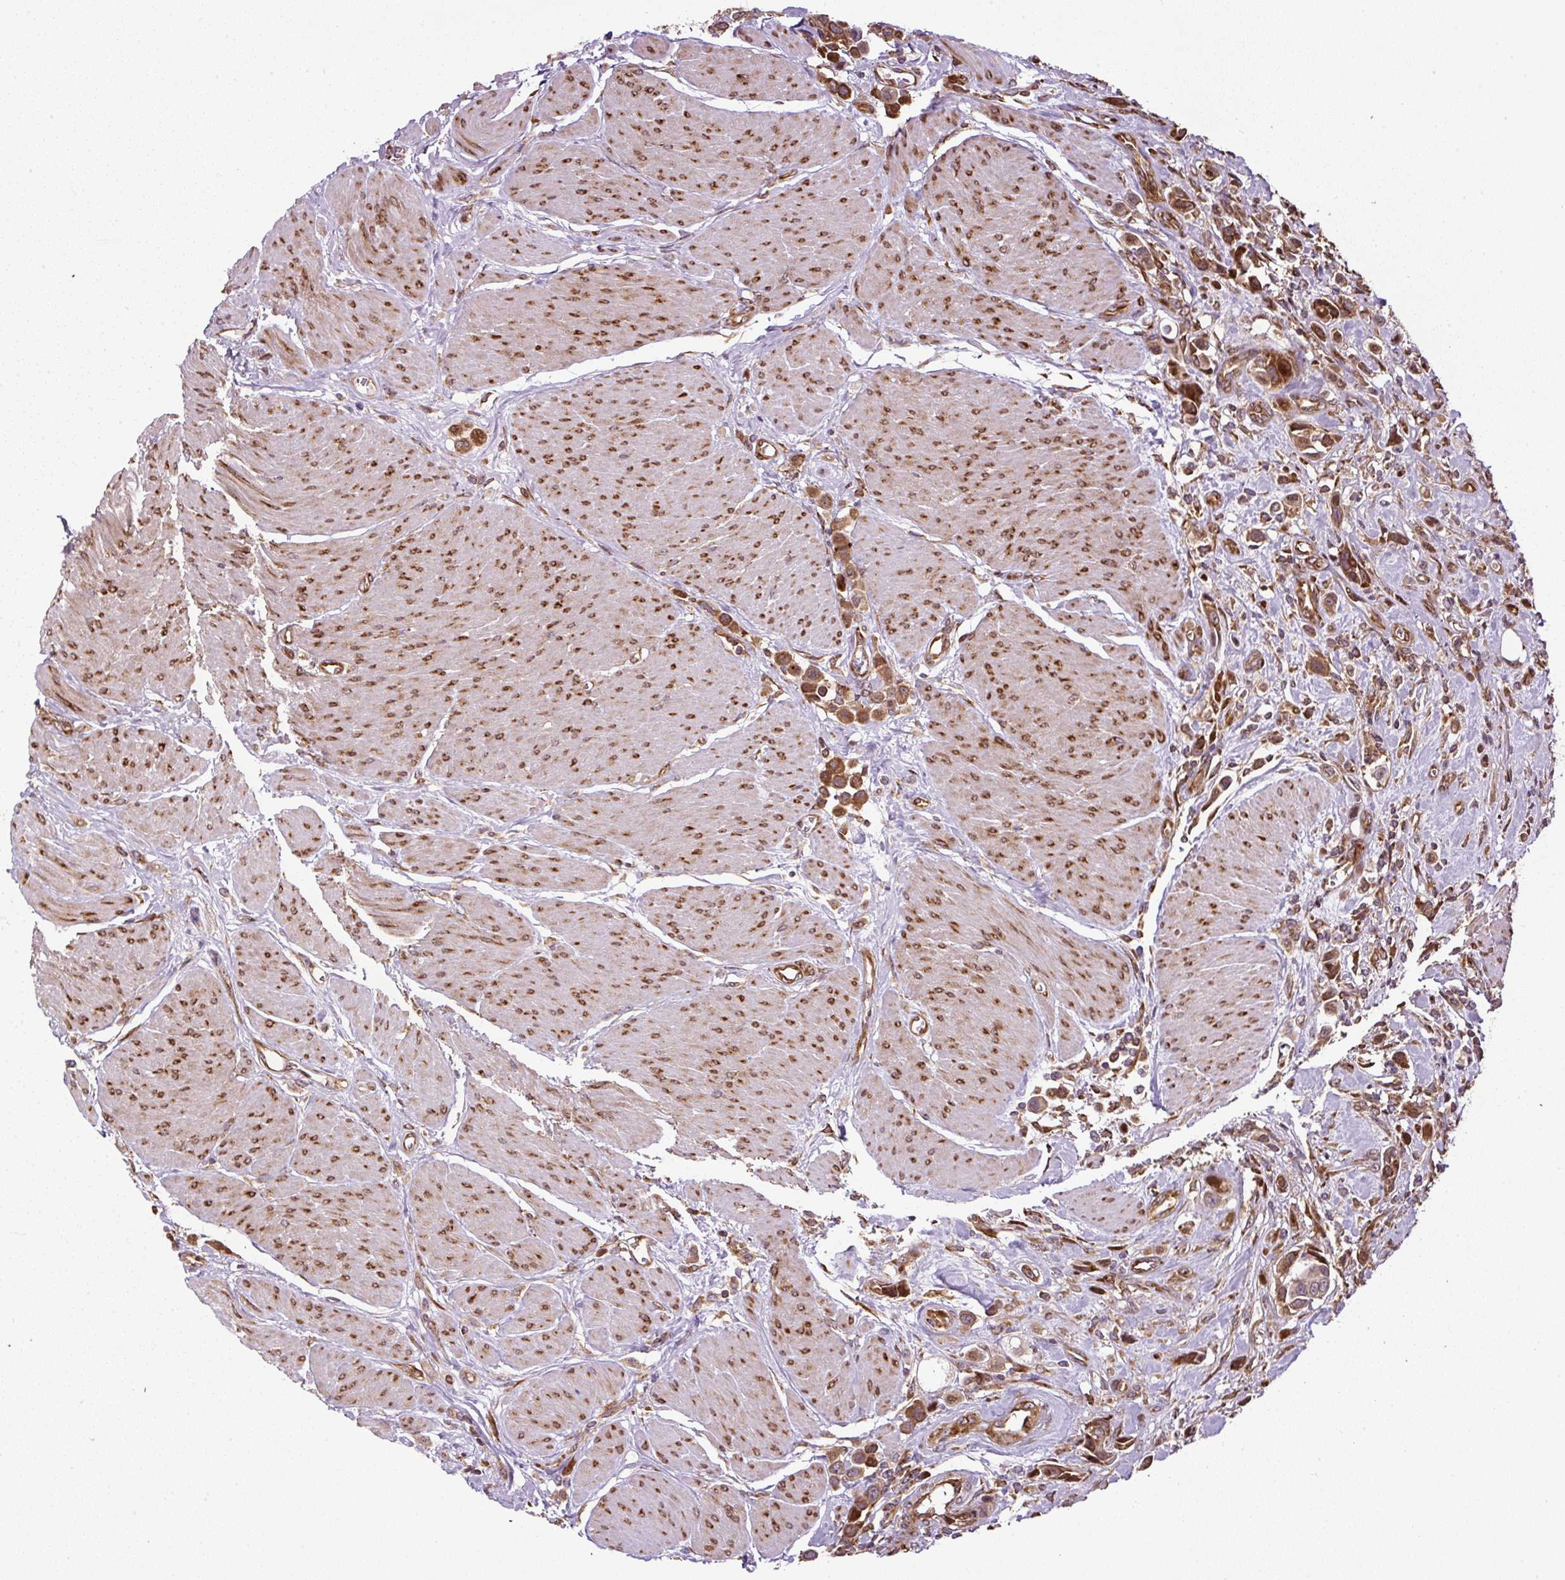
{"staining": {"intensity": "moderate", "quantity": ">75%", "location": "cytoplasmic/membranous"}, "tissue": "urothelial cancer", "cell_type": "Tumor cells", "image_type": "cancer", "snomed": [{"axis": "morphology", "description": "Urothelial carcinoma, High grade"}, {"axis": "topography", "description": "Urinary bladder"}], "caption": "Human urothelial cancer stained for a protein (brown) exhibits moderate cytoplasmic/membranous positive positivity in about >75% of tumor cells.", "gene": "KDM4E", "patient": {"sex": "male", "age": 50}}